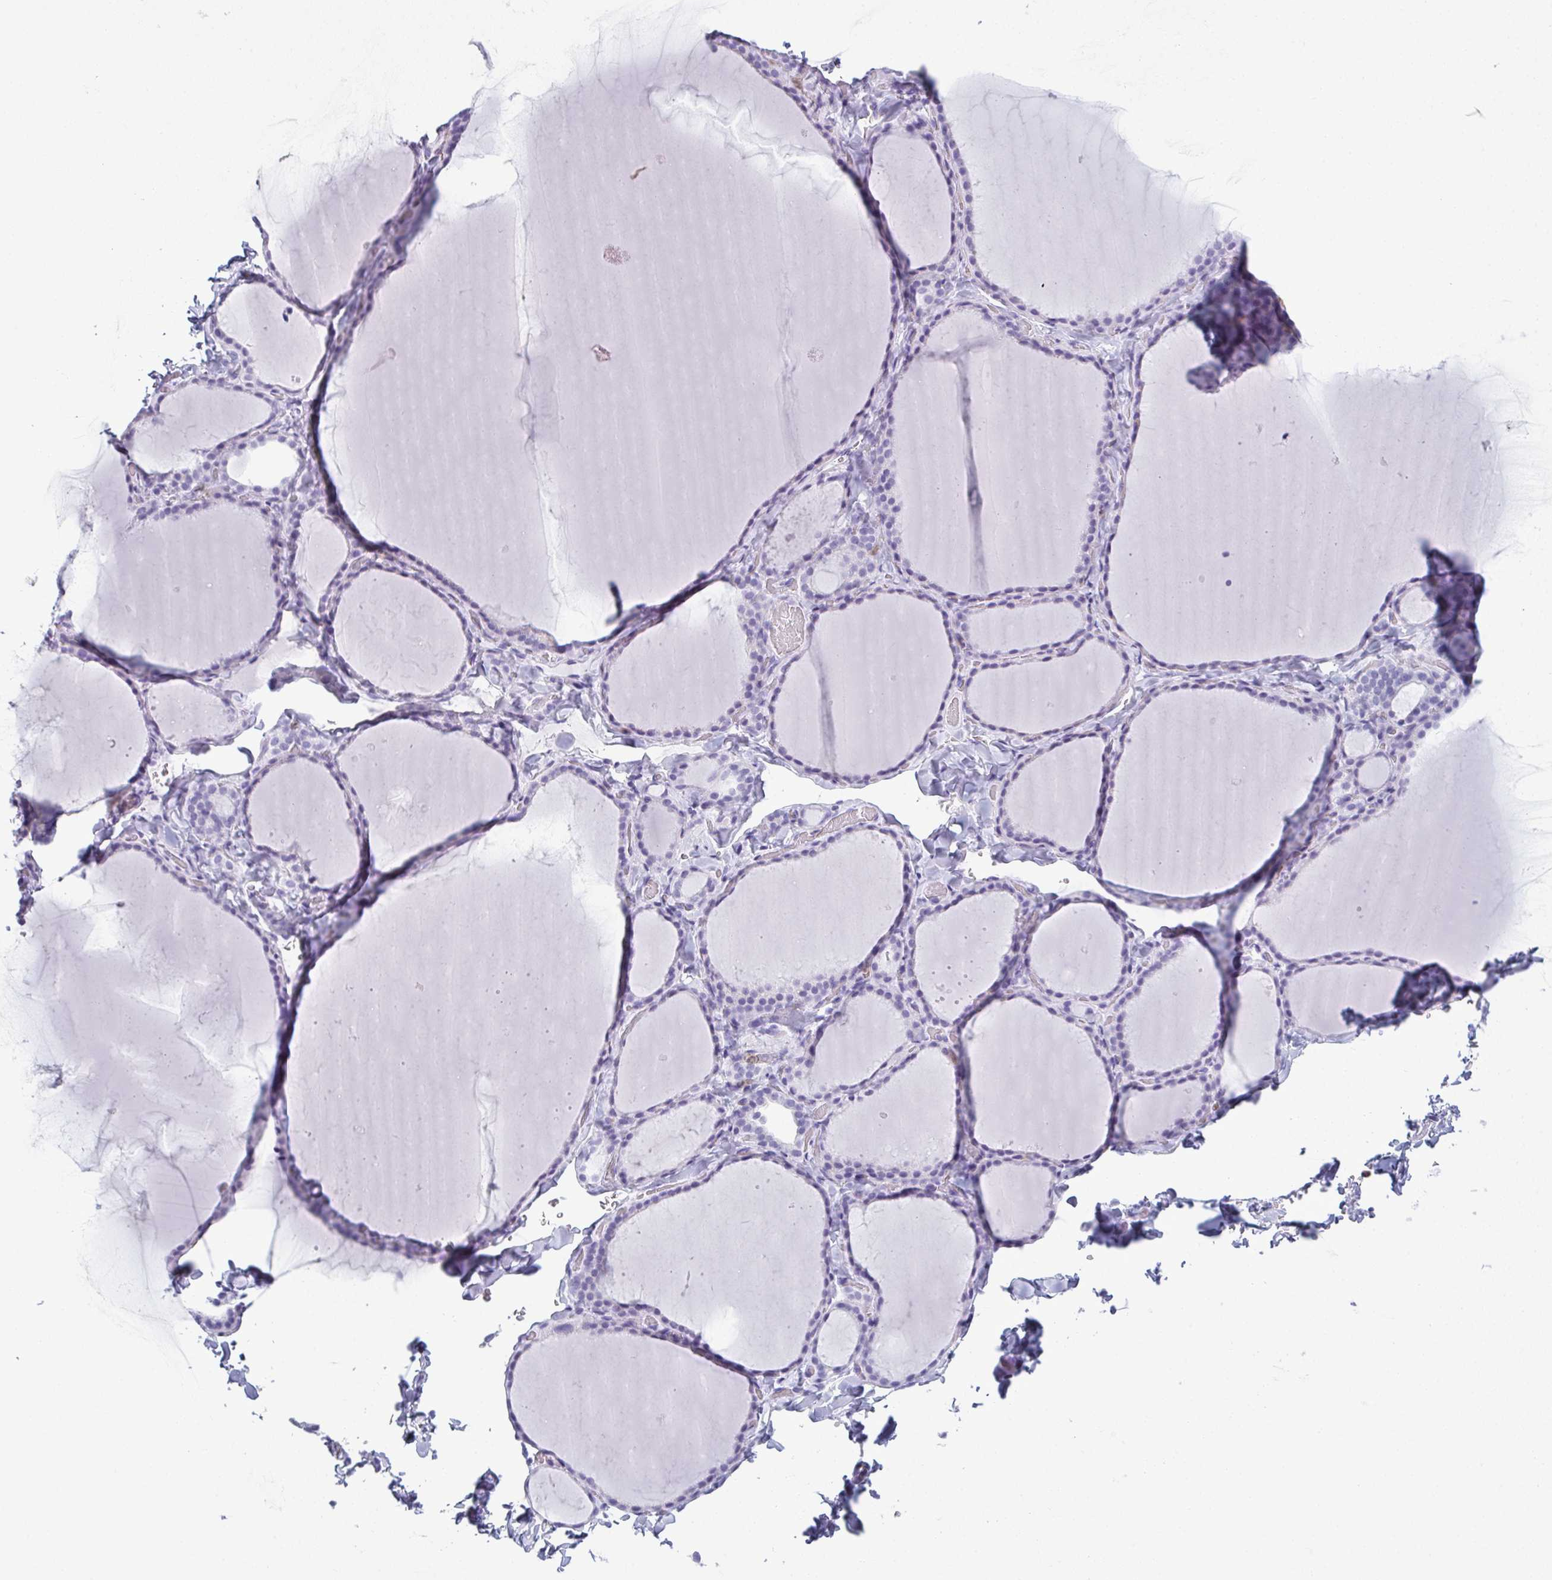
{"staining": {"intensity": "negative", "quantity": "none", "location": "none"}, "tissue": "thyroid gland", "cell_type": "Glandular cells", "image_type": "normal", "snomed": [{"axis": "morphology", "description": "Normal tissue, NOS"}, {"axis": "topography", "description": "Thyroid gland"}], "caption": "Thyroid gland stained for a protein using immunohistochemistry demonstrates no expression glandular cells.", "gene": "CDA", "patient": {"sex": "female", "age": 22}}